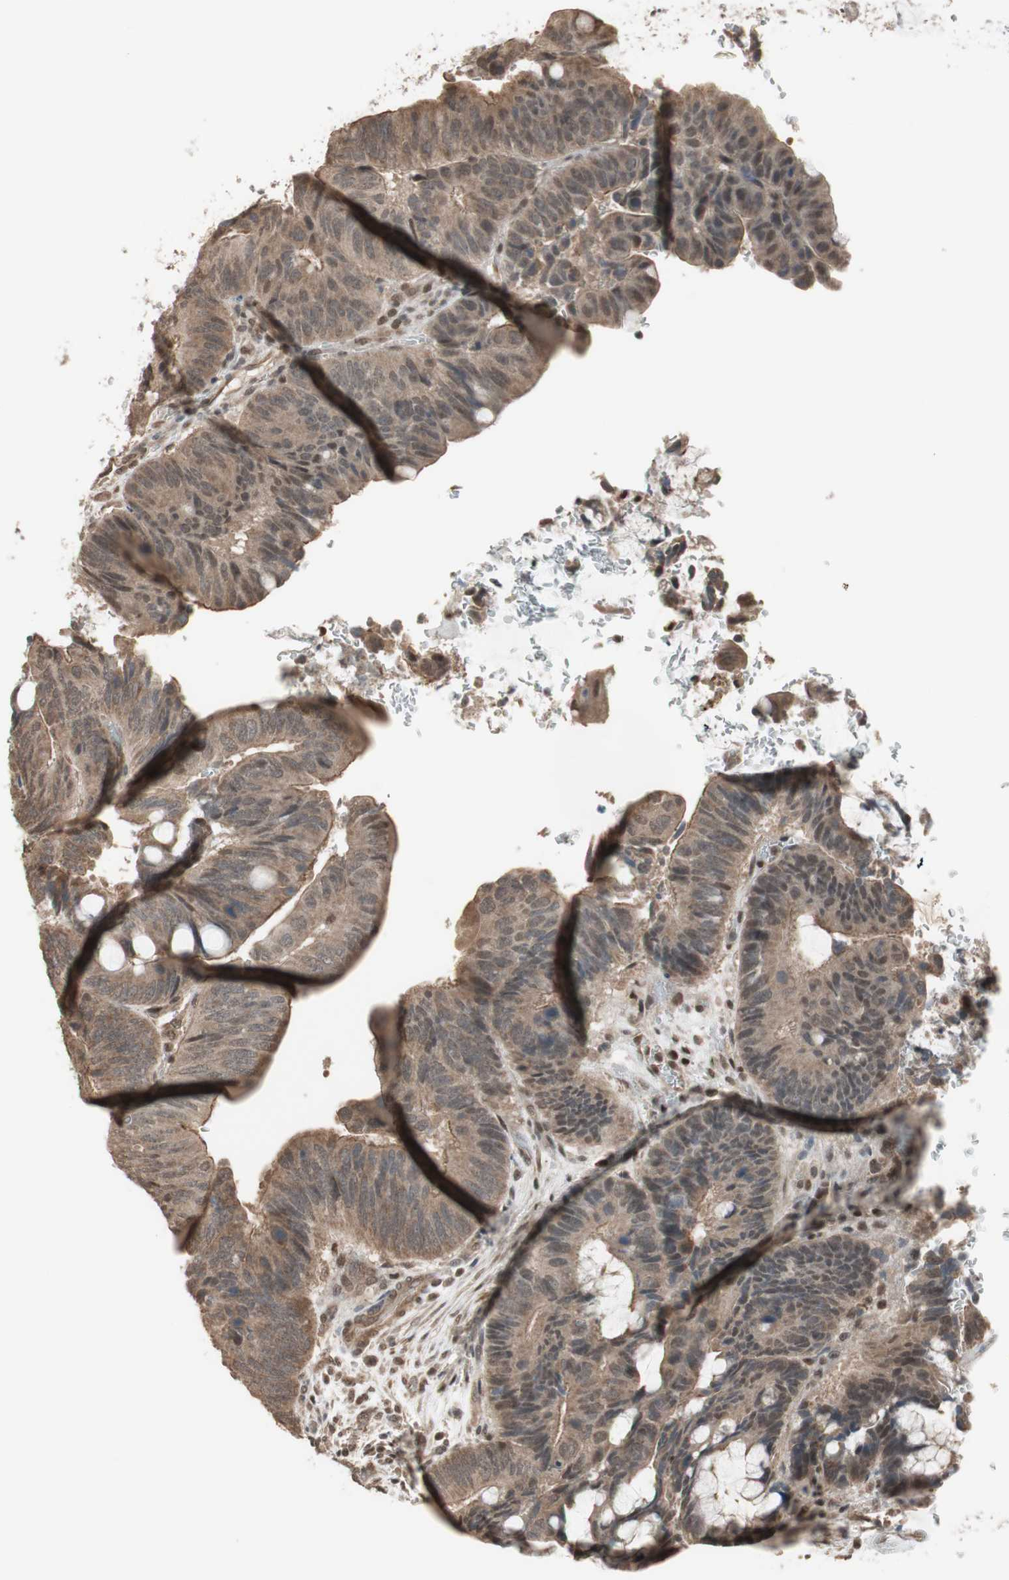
{"staining": {"intensity": "weak", "quantity": ">75%", "location": "cytoplasmic/membranous"}, "tissue": "colorectal cancer", "cell_type": "Tumor cells", "image_type": "cancer", "snomed": [{"axis": "morphology", "description": "Normal tissue, NOS"}, {"axis": "morphology", "description": "Adenocarcinoma, NOS"}, {"axis": "topography", "description": "Rectum"}, {"axis": "topography", "description": "Peripheral nerve tissue"}], "caption": "Adenocarcinoma (colorectal) stained for a protein (brown) exhibits weak cytoplasmic/membranous positive expression in about >75% of tumor cells.", "gene": "DRAP1", "patient": {"sex": "male", "age": 92}}